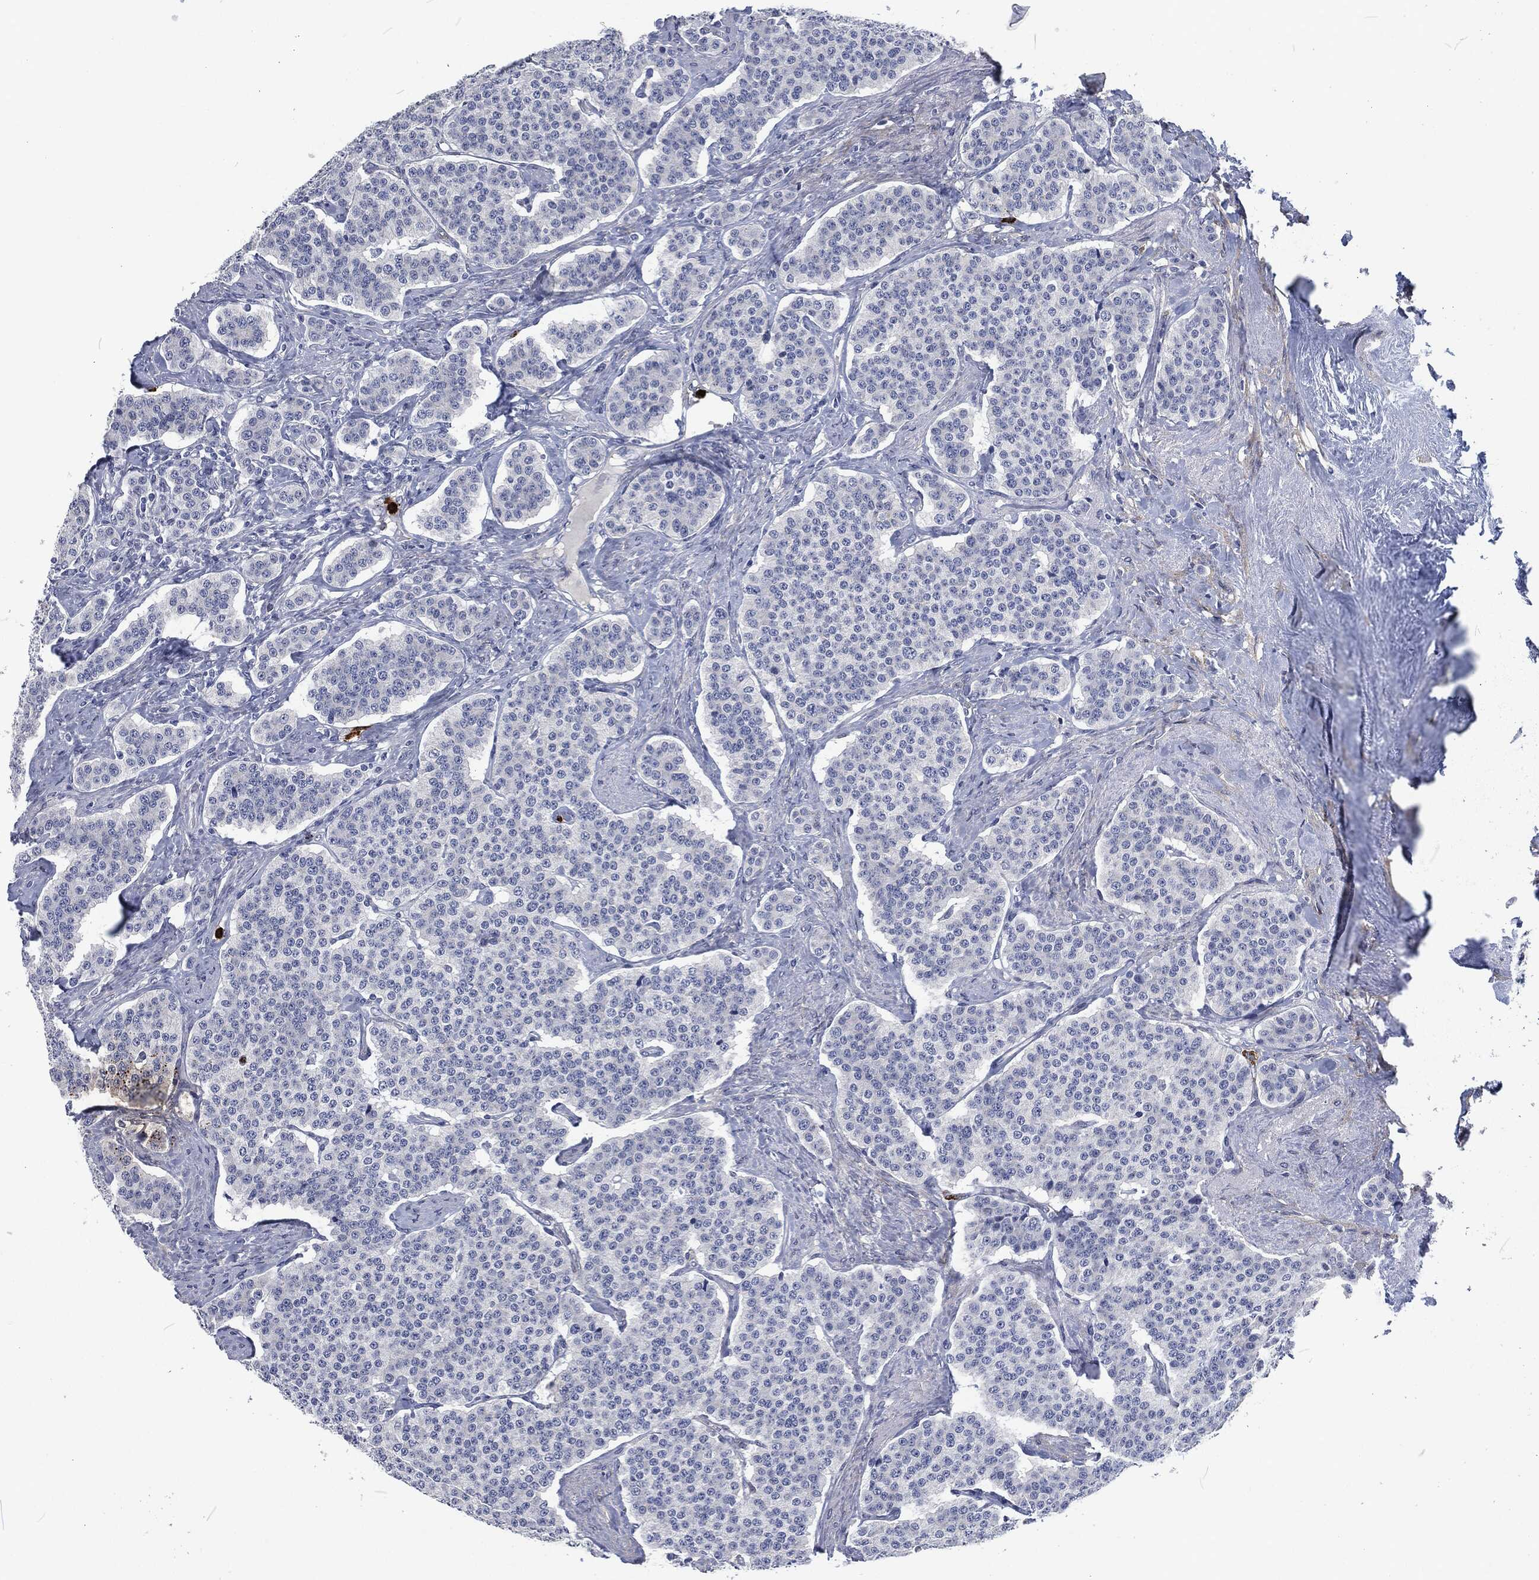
{"staining": {"intensity": "negative", "quantity": "none", "location": "none"}, "tissue": "carcinoid", "cell_type": "Tumor cells", "image_type": "cancer", "snomed": [{"axis": "morphology", "description": "Carcinoid, malignant, NOS"}, {"axis": "topography", "description": "Small intestine"}], "caption": "Tumor cells are negative for protein expression in human carcinoid.", "gene": "MPO", "patient": {"sex": "female", "age": 58}}